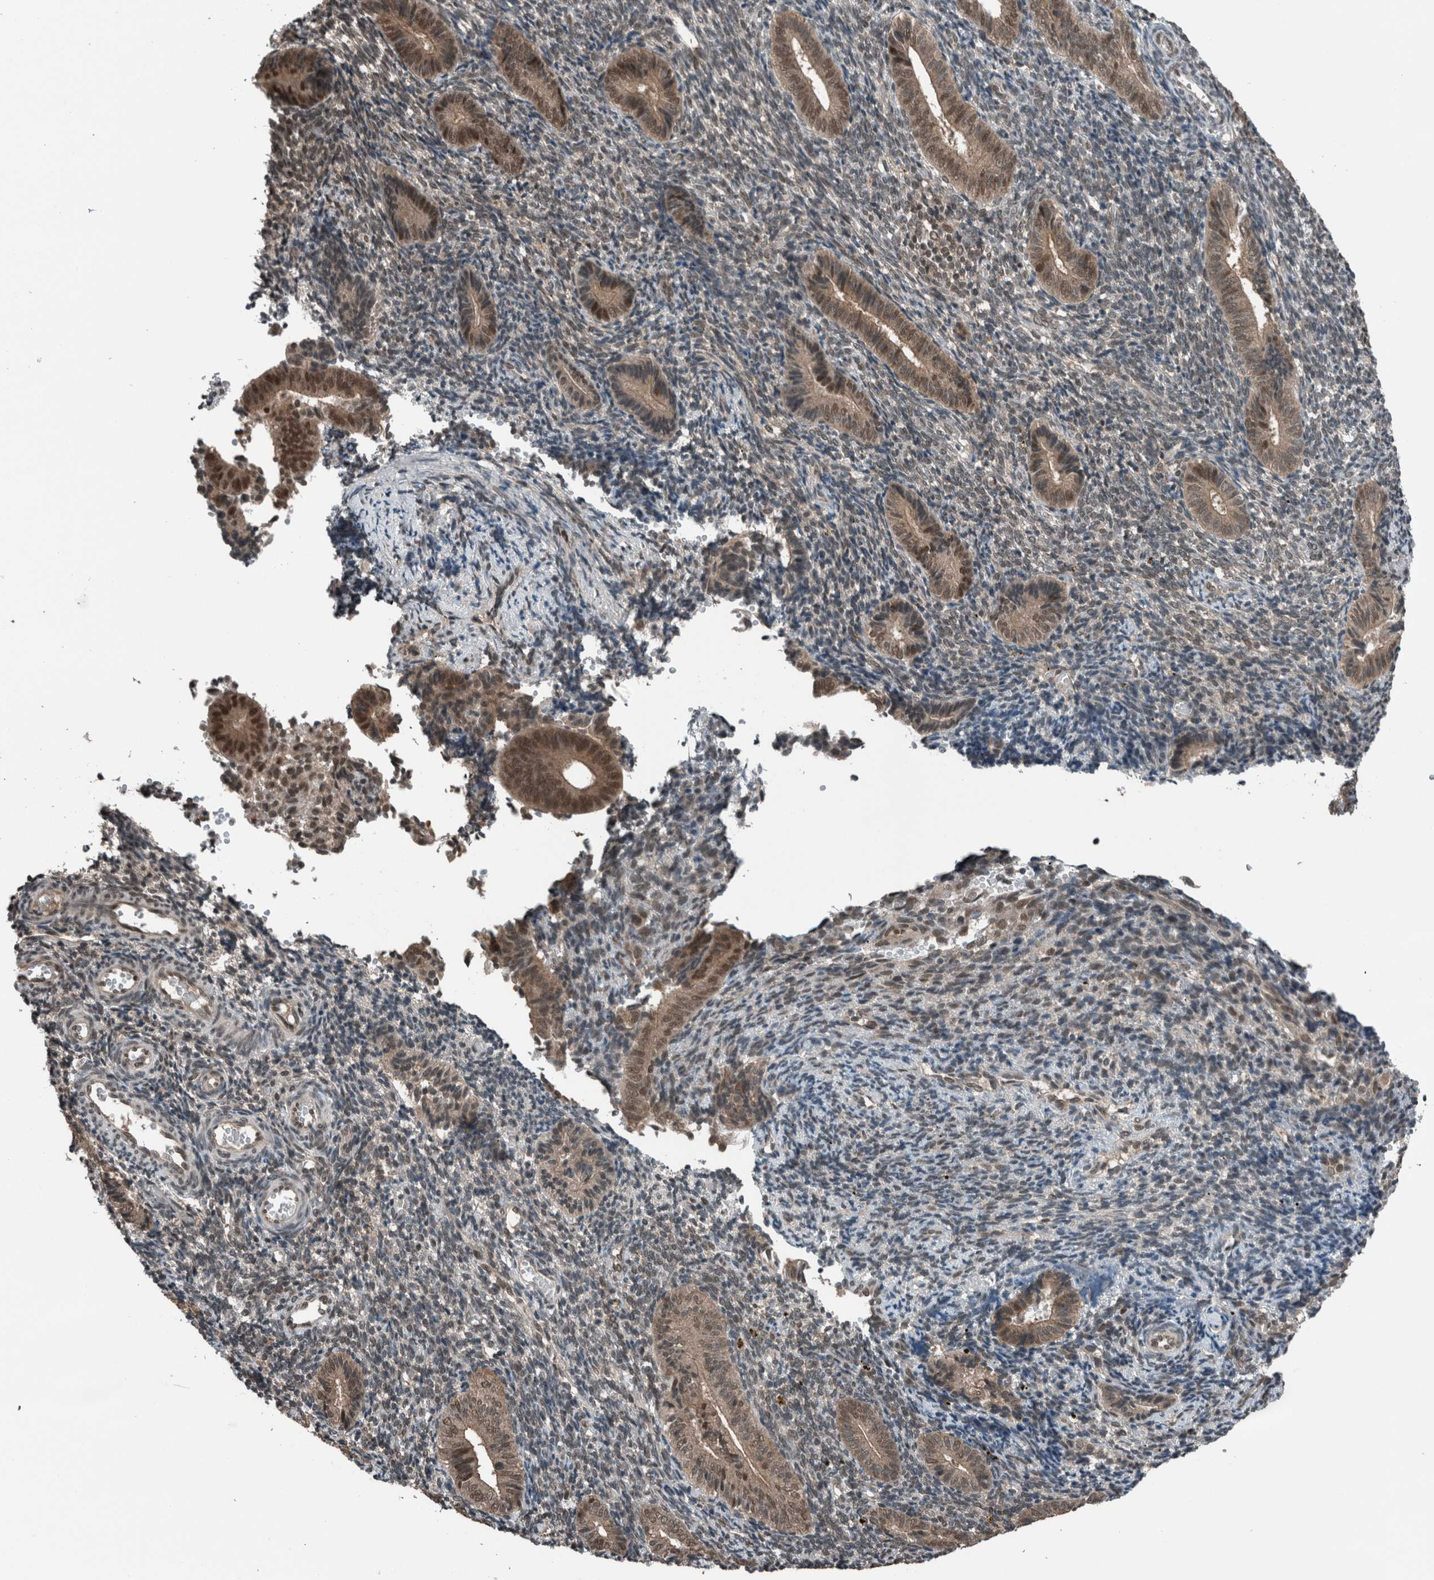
{"staining": {"intensity": "weak", "quantity": "<25%", "location": "nuclear"}, "tissue": "endometrium", "cell_type": "Cells in endometrial stroma", "image_type": "normal", "snomed": [{"axis": "morphology", "description": "Normal tissue, NOS"}, {"axis": "topography", "description": "Uterus"}, {"axis": "topography", "description": "Endometrium"}], "caption": "Immunohistochemistry micrograph of unremarkable endometrium: human endometrium stained with DAB reveals no significant protein expression in cells in endometrial stroma. The staining was performed using DAB (3,3'-diaminobenzidine) to visualize the protein expression in brown, while the nuclei were stained in blue with hematoxylin (Magnification: 20x).", "gene": "SPAG7", "patient": {"sex": "female", "age": 33}}